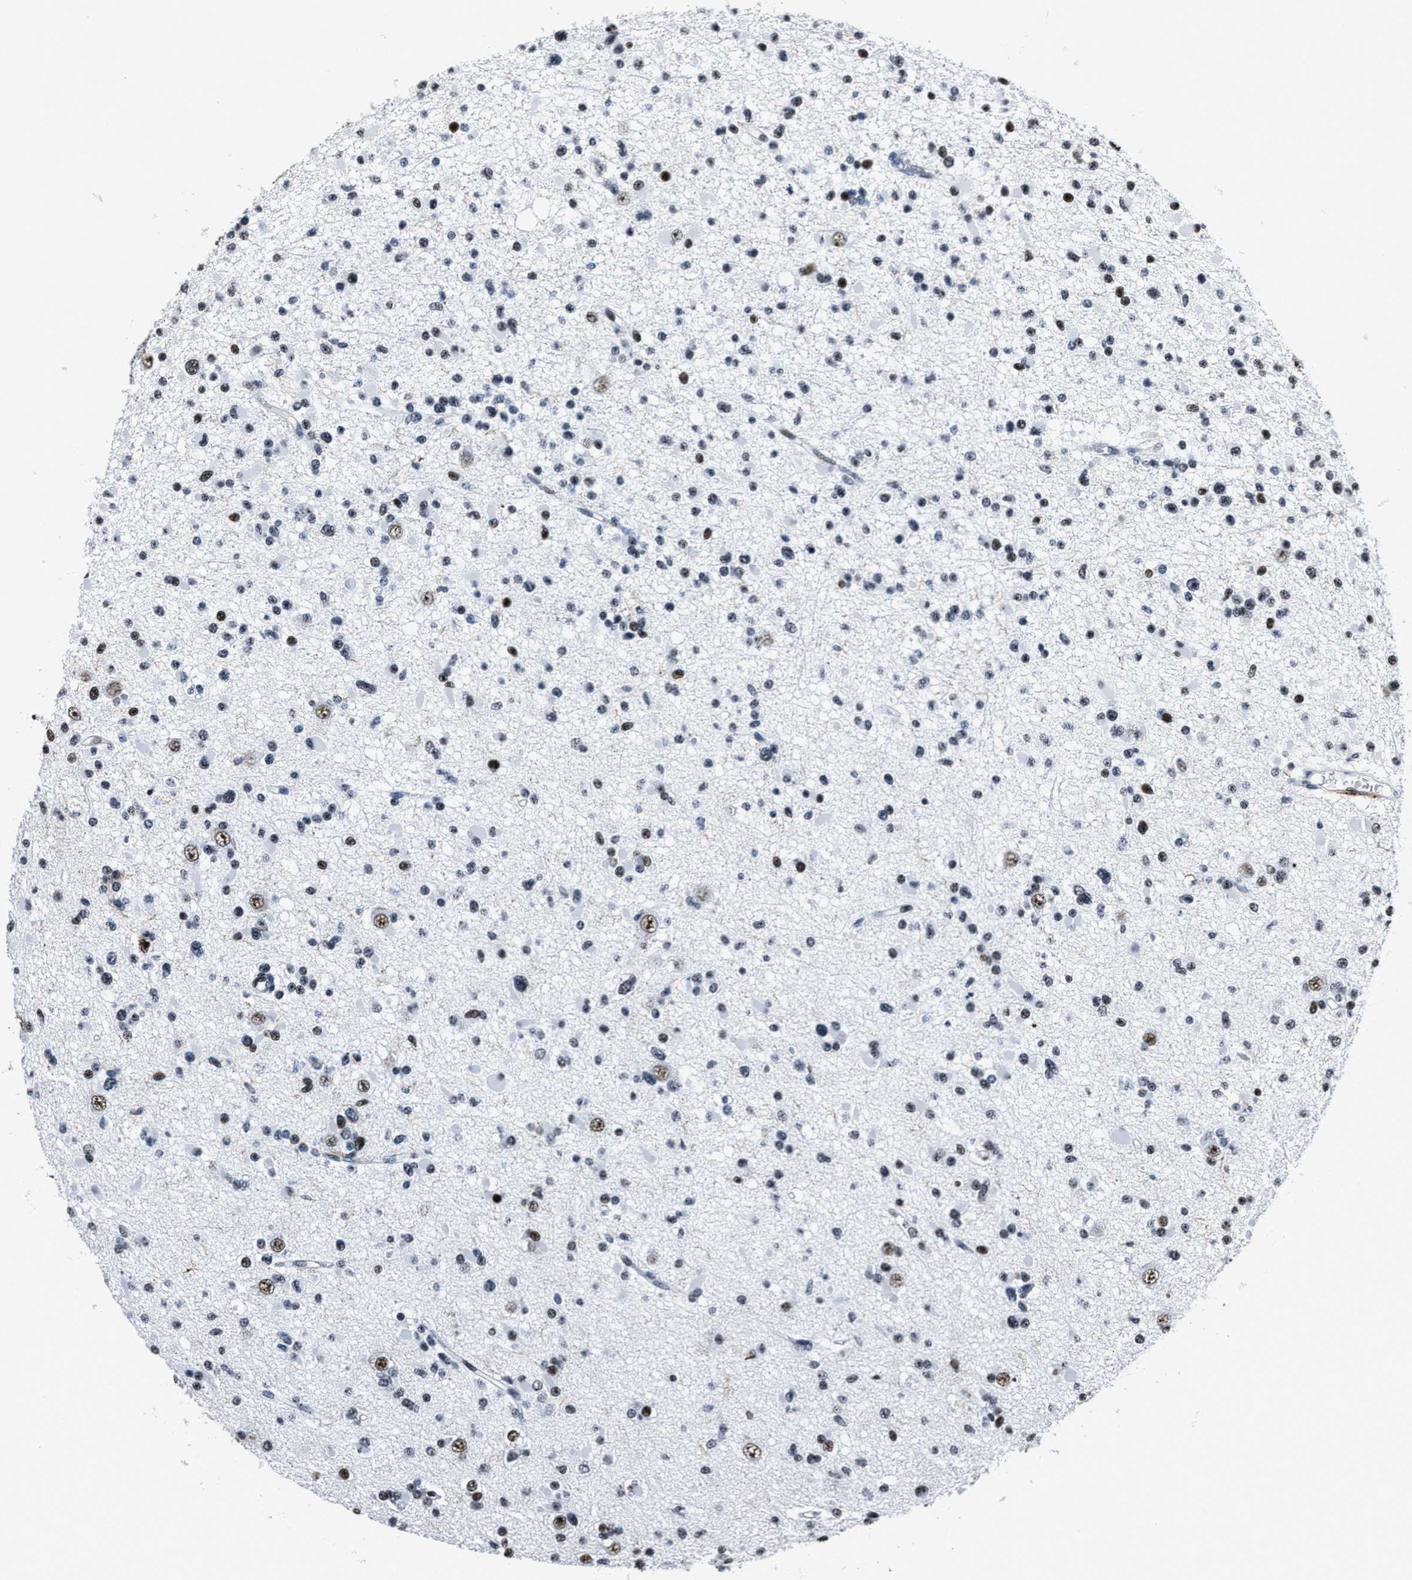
{"staining": {"intensity": "moderate", "quantity": "25%-75%", "location": "nuclear"}, "tissue": "glioma", "cell_type": "Tumor cells", "image_type": "cancer", "snomed": [{"axis": "morphology", "description": "Glioma, malignant, Low grade"}, {"axis": "topography", "description": "Brain"}], "caption": "Tumor cells exhibit moderate nuclear positivity in about 25%-75% of cells in low-grade glioma (malignant).", "gene": "PPIE", "patient": {"sex": "female", "age": 22}}